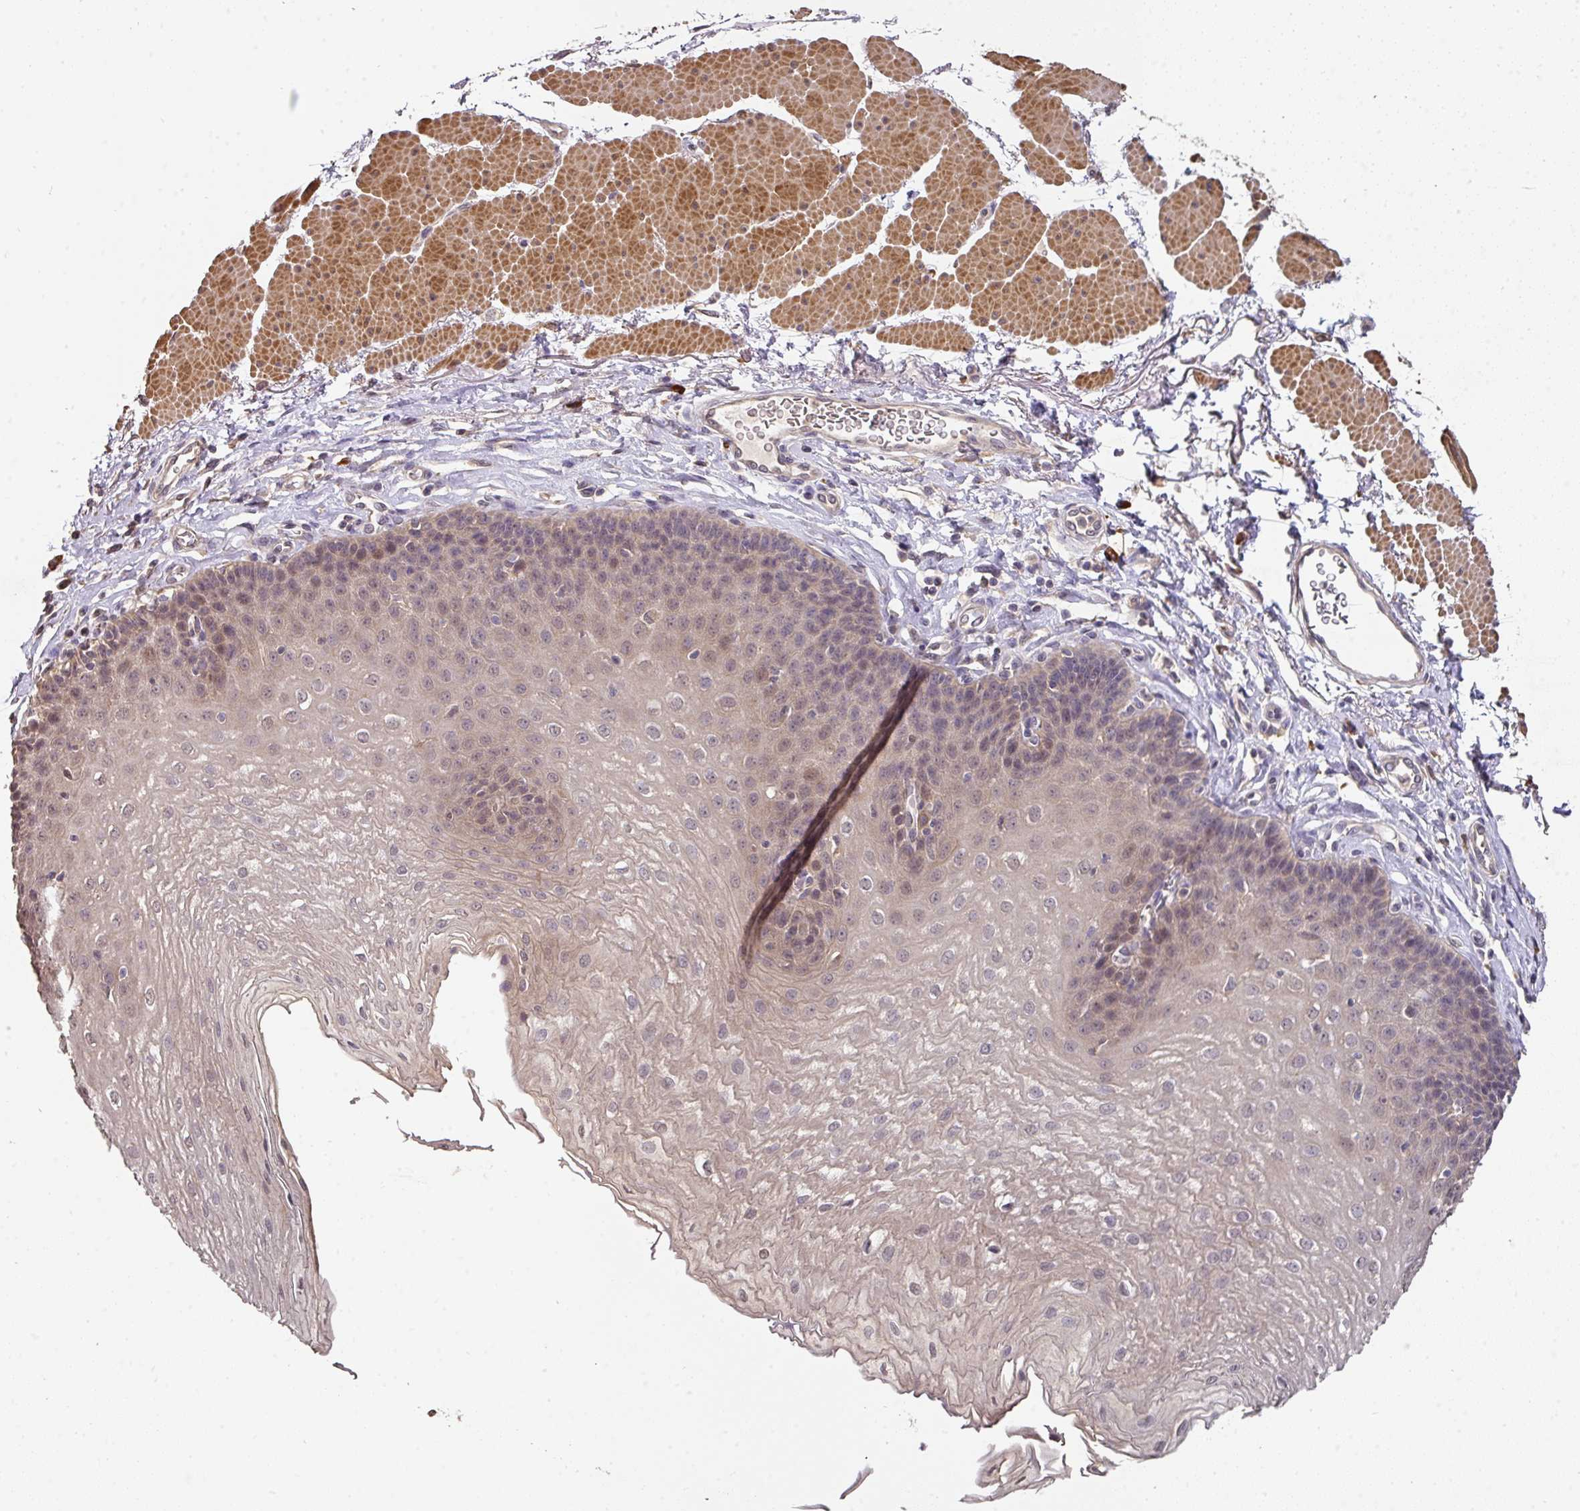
{"staining": {"intensity": "weak", "quantity": "25%-75%", "location": "cytoplasmic/membranous"}, "tissue": "esophagus", "cell_type": "Squamous epithelial cells", "image_type": "normal", "snomed": [{"axis": "morphology", "description": "Normal tissue, NOS"}, {"axis": "topography", "description": "Esophagus"}], "caption": "Protein expression analysis of benign esophagus demonstrates weak cytoplasmic/membranous expression in approximately 25%-75% of squamous epithelial cells. The staining was performed using DAB (3,3'-diaminobenzidine) to visualize the protein expression in brown, while the nuclei were stained in blue with hematoxylin (Magnification: 20x).", "gene": "ACVR2B", "patient": {"sex": "female", "age": 81}}